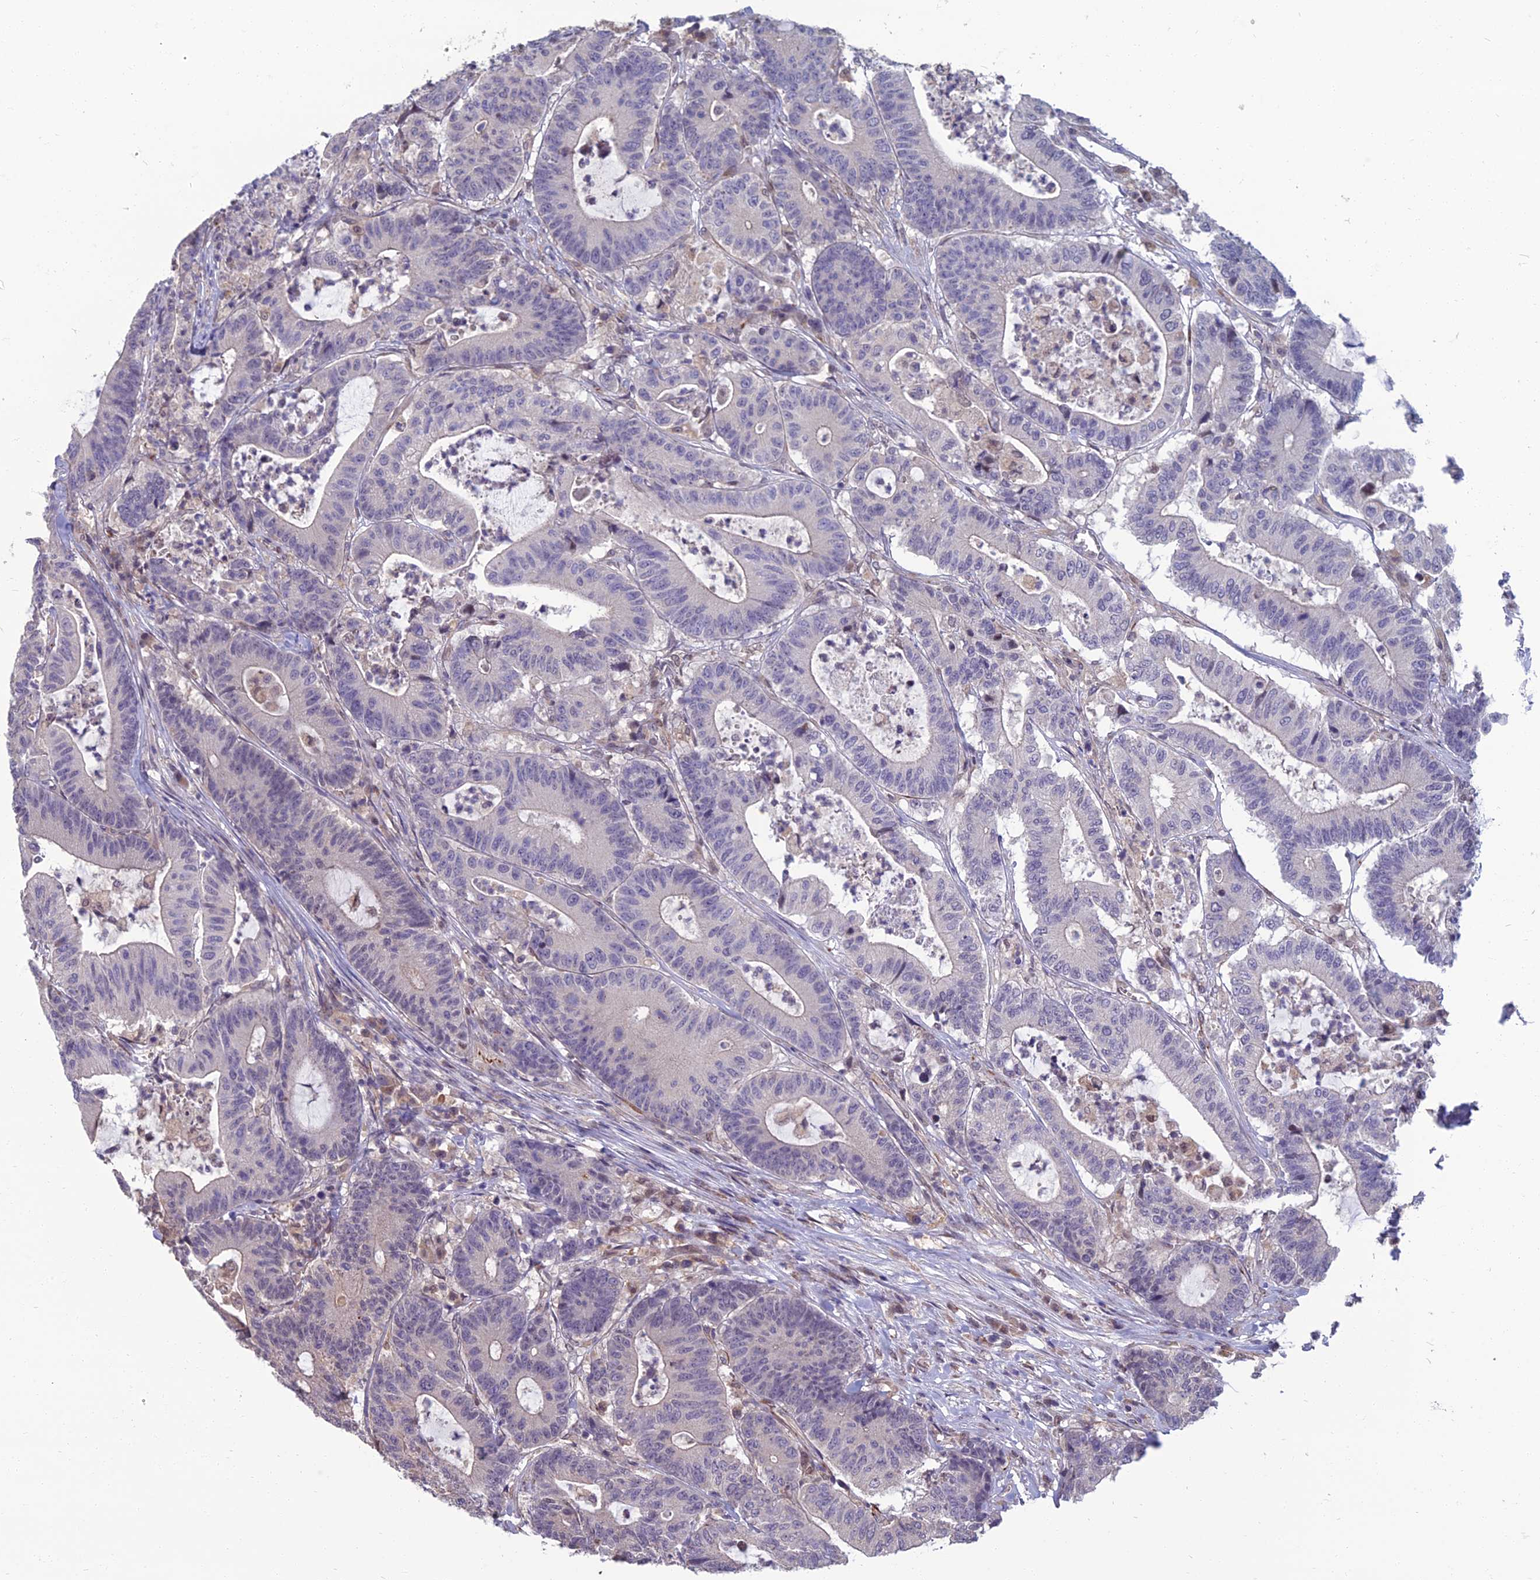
{"staining": {"intensity": "negative", "quantity": "none", "location": "none"}, "tissue": "colorectal cancer", "cell_type": "Tumor cells", "image_type": "cancer", "snomed": [{"axis": "morphology", "description": "Adenocarcinoma, NOS"}, {"axis": "topography", "description": "Colon"}], "caption": "A high-resolution histopathology image shows IHC staining of colorectal adenocarcinoma, which demonstrates no significant staining in tumor cells.", "gene": "NR4A3", "patient": {"sex": "female", "age": 84}}